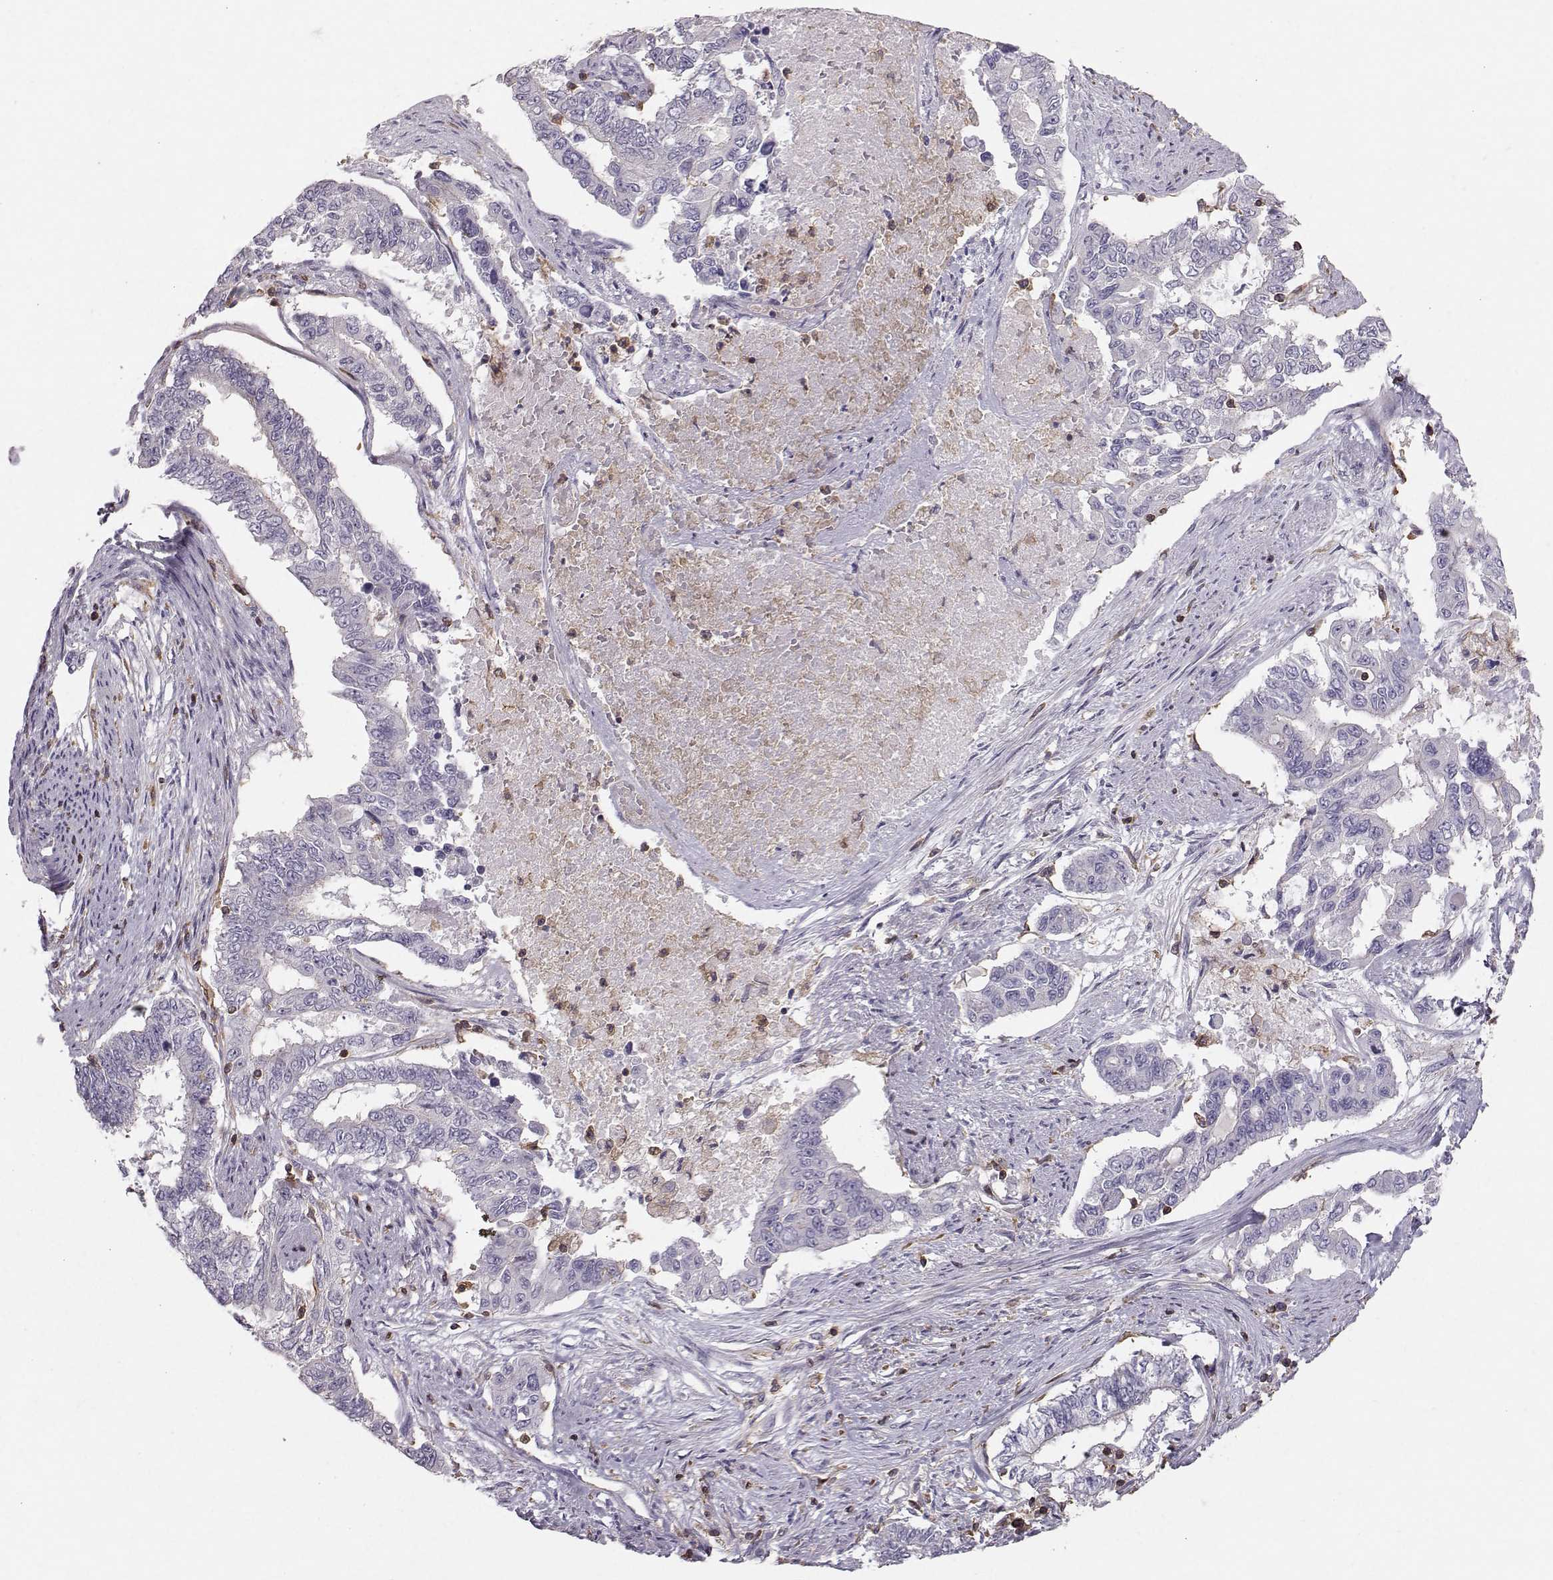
{"staining": {"intensity": "negative", "quantity": "none", "location": "none"}, "tissue": "endometrial cancer", "cell_type": "Tumor cells", "image_type": "cancer", "snomed": [{"axis": "morphology", "description": "Adenocarcinoma, NOS"}, {"axis": "topography", "description": "Uterus"}], "caption": "This is a image of immunohistochemistry (IHC) staining of endometrial cancer, which shows no expression in tumor cells.", "gene": "ZBTB32", "patient": {"sex": "female", "age": 59}}